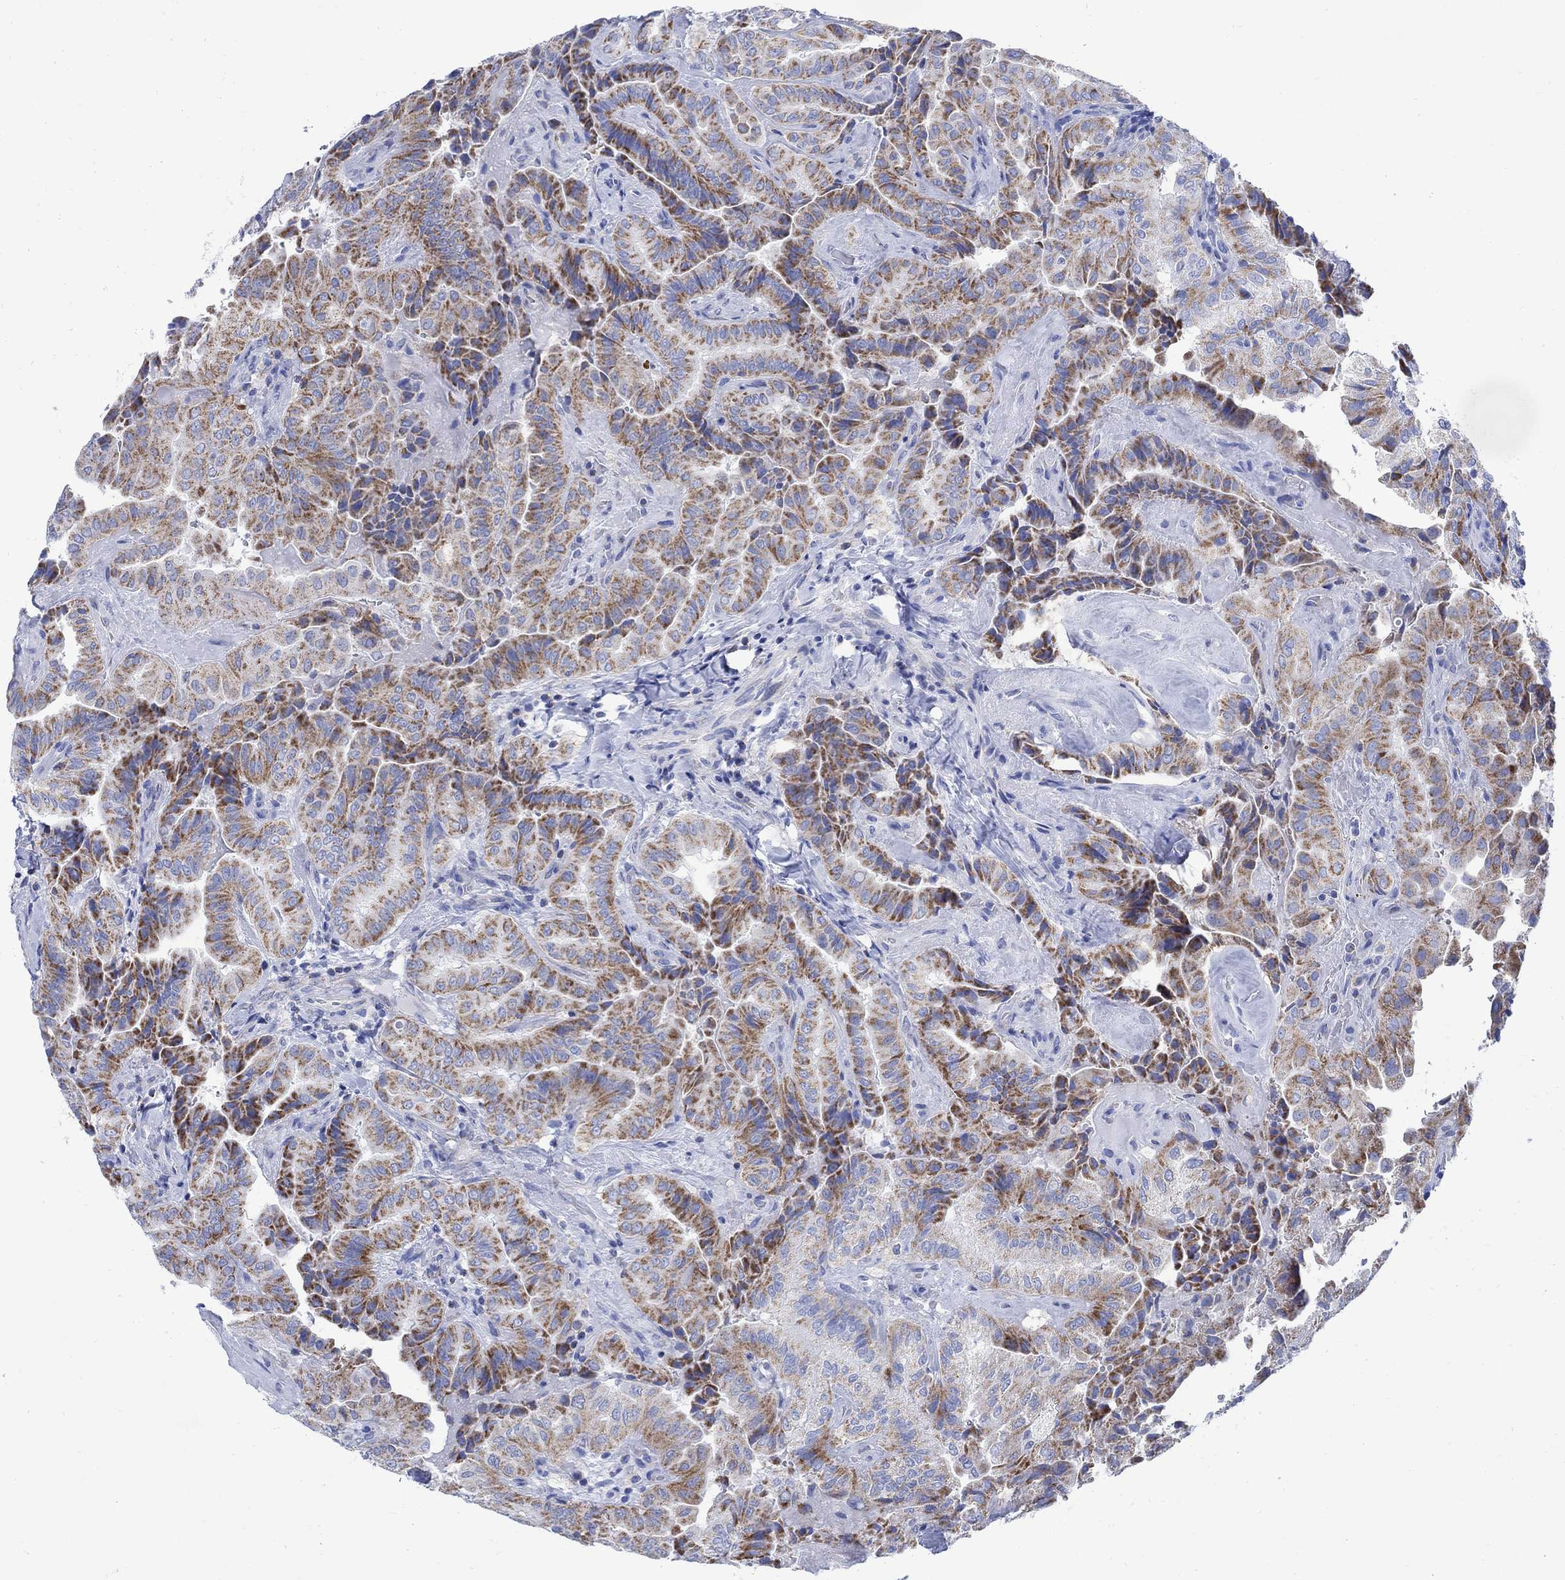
{"staining": {"intensity": "strong", "quantity": "<25%", "location": "cytoplasmic/membranous"}, "tissue": "thyroid cancer", "cell_type": "Tumor cells", "image_type": "cancer", "snomed": [{"axis": "morphology", "description": "Papillary adenocarcinoma, NOS"}, {"axis": "topography", "description": "Thyroid gland"}], "caption": "Immunohistochemistry (DAB (3,3'-diaminobenzidine)) staining of human thyroid cancer (papillary adenocarcinoma) demonstrates strong cytoplasmic/membranous protein staining in about <25% of tumor cells.", "gene": "CPLX2", "patient": {"sex": "female", "age": 68}}